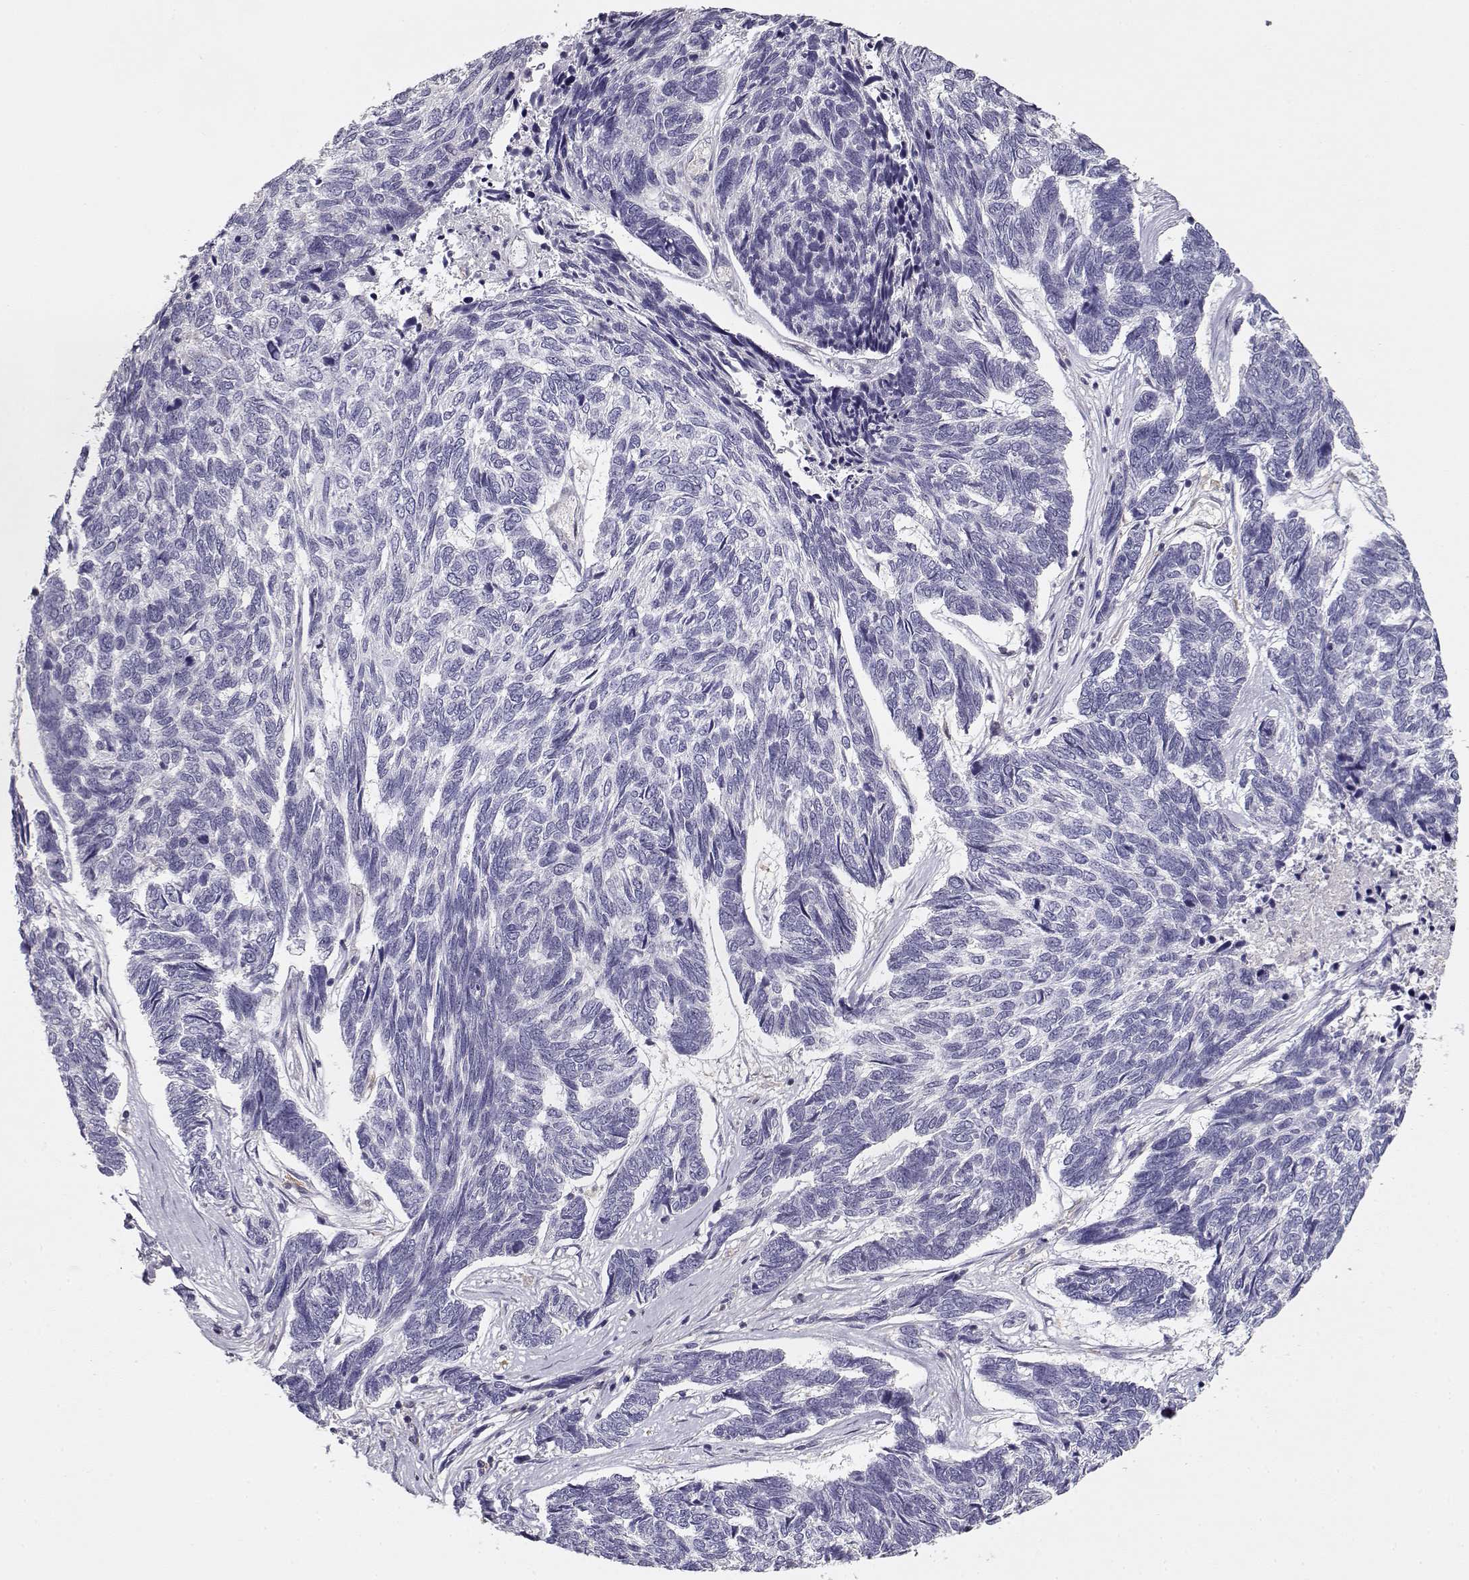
{"staining": {"intensity": "negative", "quantity": "none", "location": "none"}, "tissue": "skin cancer", "cell_type": "Tumor cells", "image_type": "cancer", "snomed": [{"axis": "morphology", "description": "Basal cell carcinoma"}, {"axis": "topography", "description": "Skin"}], "caption": "An IHC photomicrograph of skin basal cell carcinoma is shown. There is no staining in tumor cells of skin basal cell carcinoma.", "gene": "VAV1", "patient": {"sex": "female", "age": 65}}